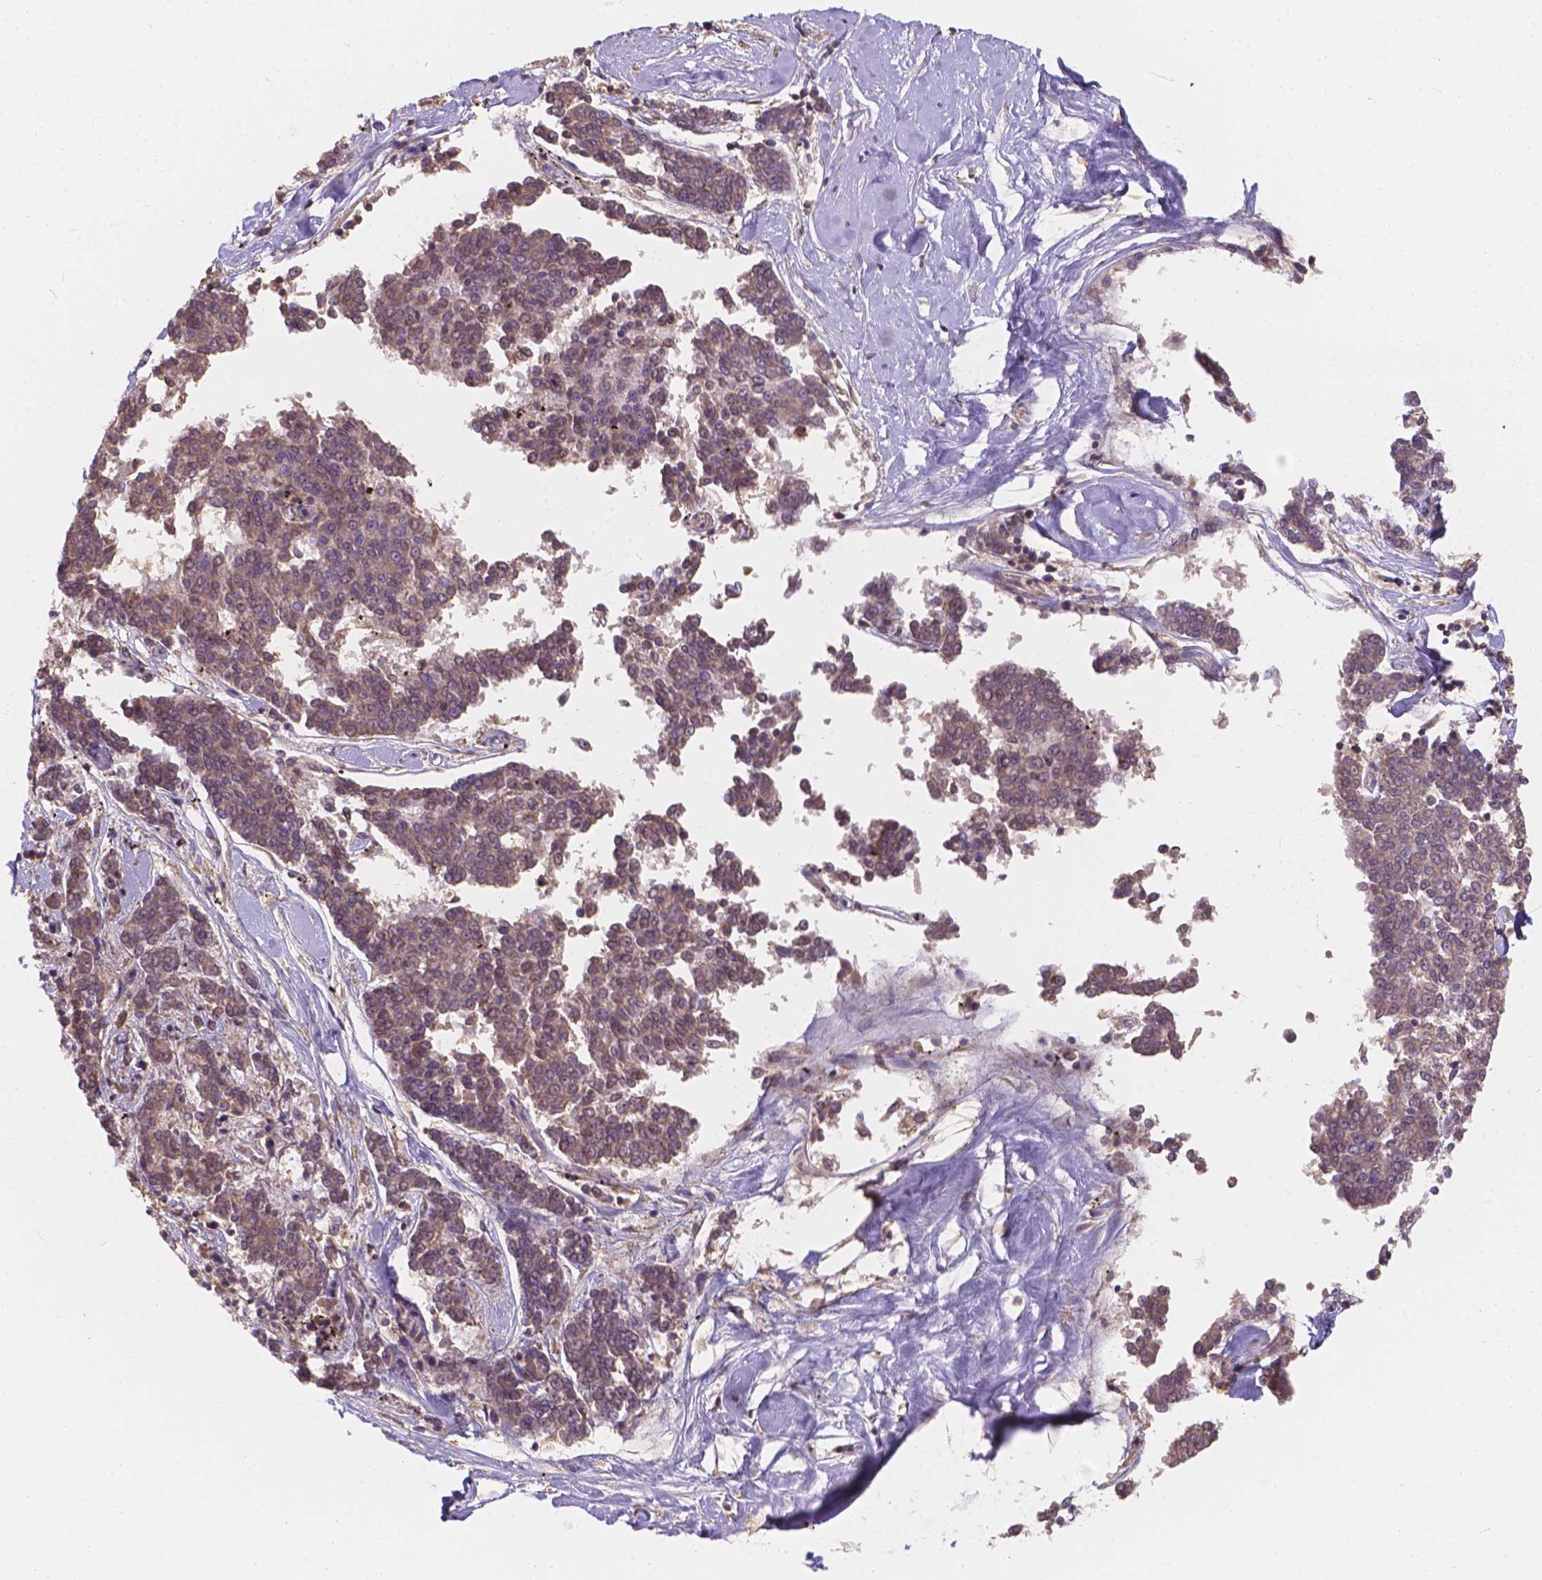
{"staining": {"intensity": "moderate", "quantity": ">75%", "location": "cytoplasmic/membranous"}, "tissue": "melanoma", "cell_type": "Tumor cells", "image_type": "cancer", "snomed": [{"axis": "morphology", "description": "Malignant melanoma, NOS"}, {"axis": "topography", "description": "Skin"}], "caption": "About >75% of tumor cells in human melanoma reveal moderate cytoplasmic/membranous protein positivity as visualized by brown immunohistochemical staining.", "gene": "CDK10", "patient": {"sex": "female", "age": 72}}